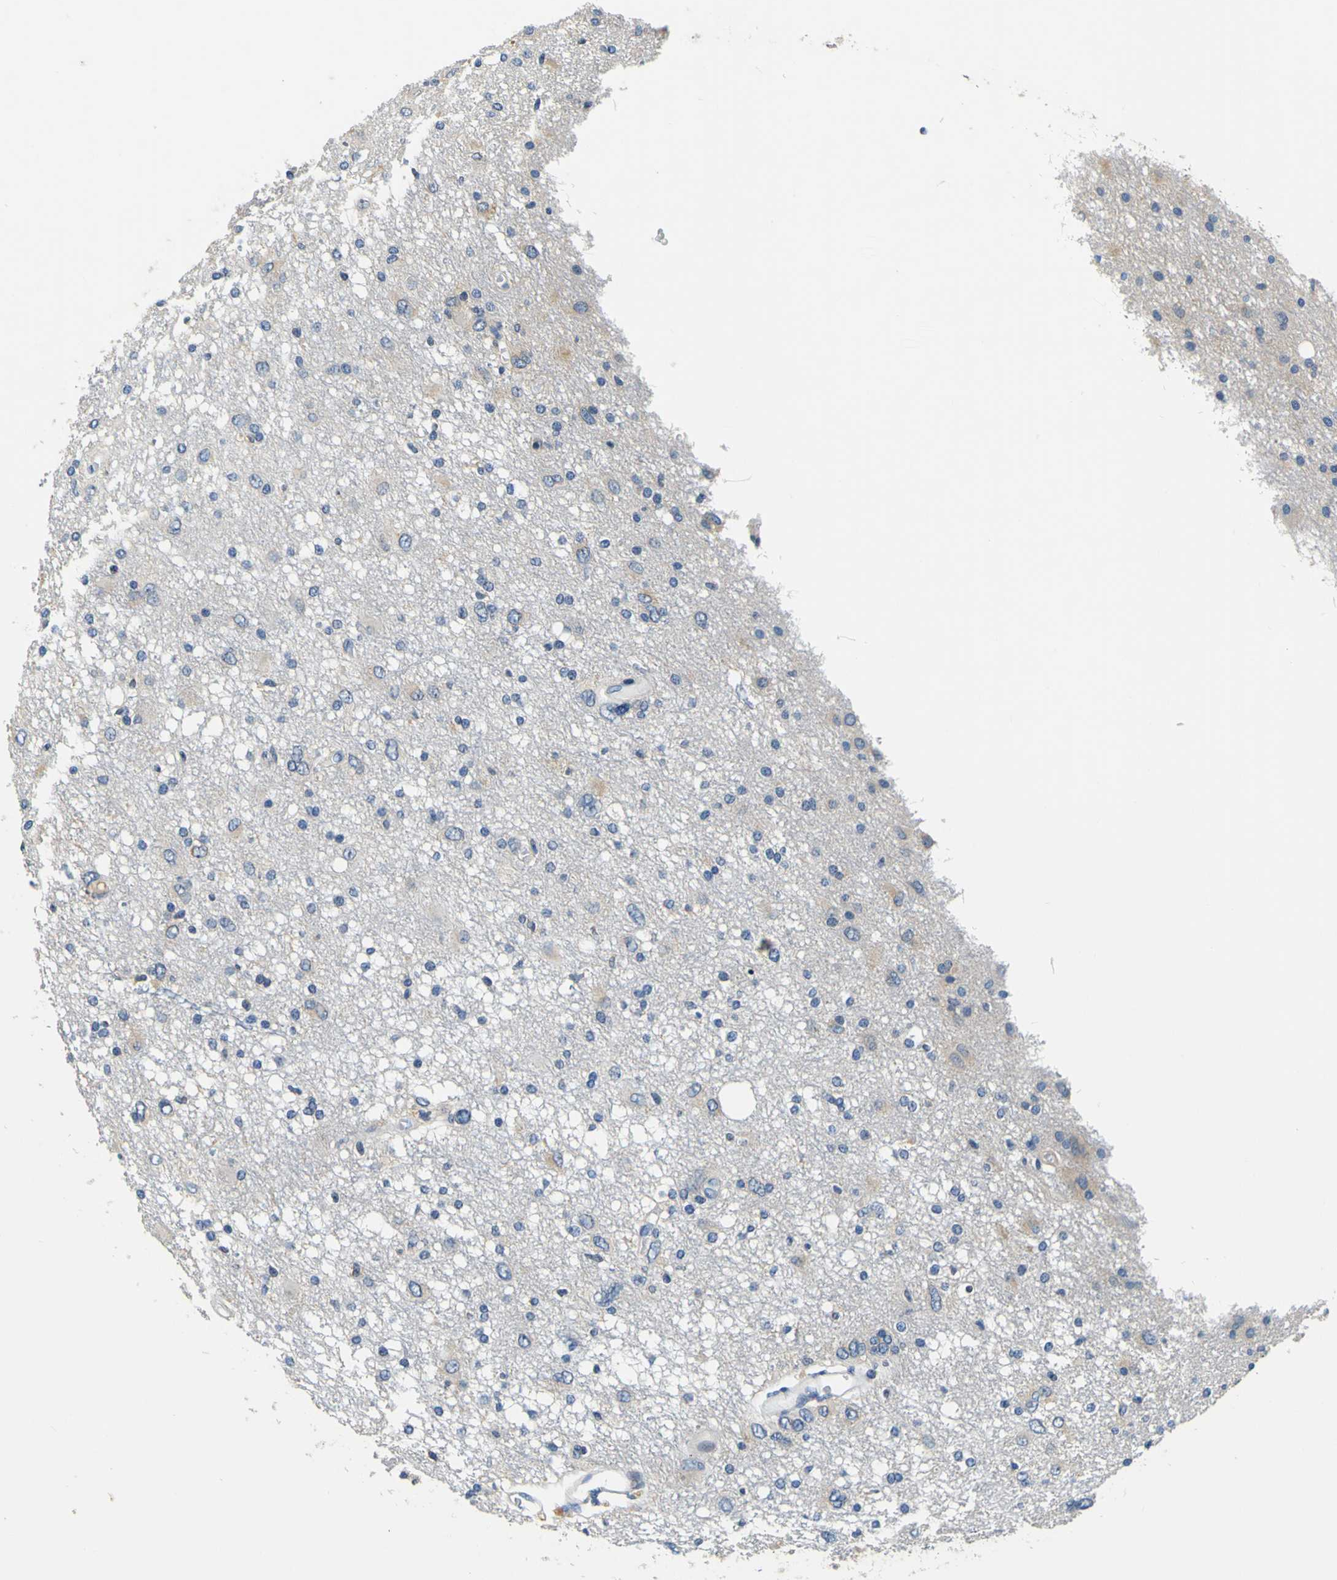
{"staining": {"intensity": "negative", "quantity": "none", "location": "none"}, "tissue": "glioma", "cell_type": "Tumor cells", "image_type": "cancer", "snomed": [{"axis": "morphology", "description": "Glioma, malignant, High grade"}, {"axis": "topography", "description": "Brain"}], "caption": "Malignant glioma (high-grade) was stained to show a protein in brown. There is no significant positivity in tumor cells.", "gene": "TNIK", "patient": {"sex": "female", "age": 59}}